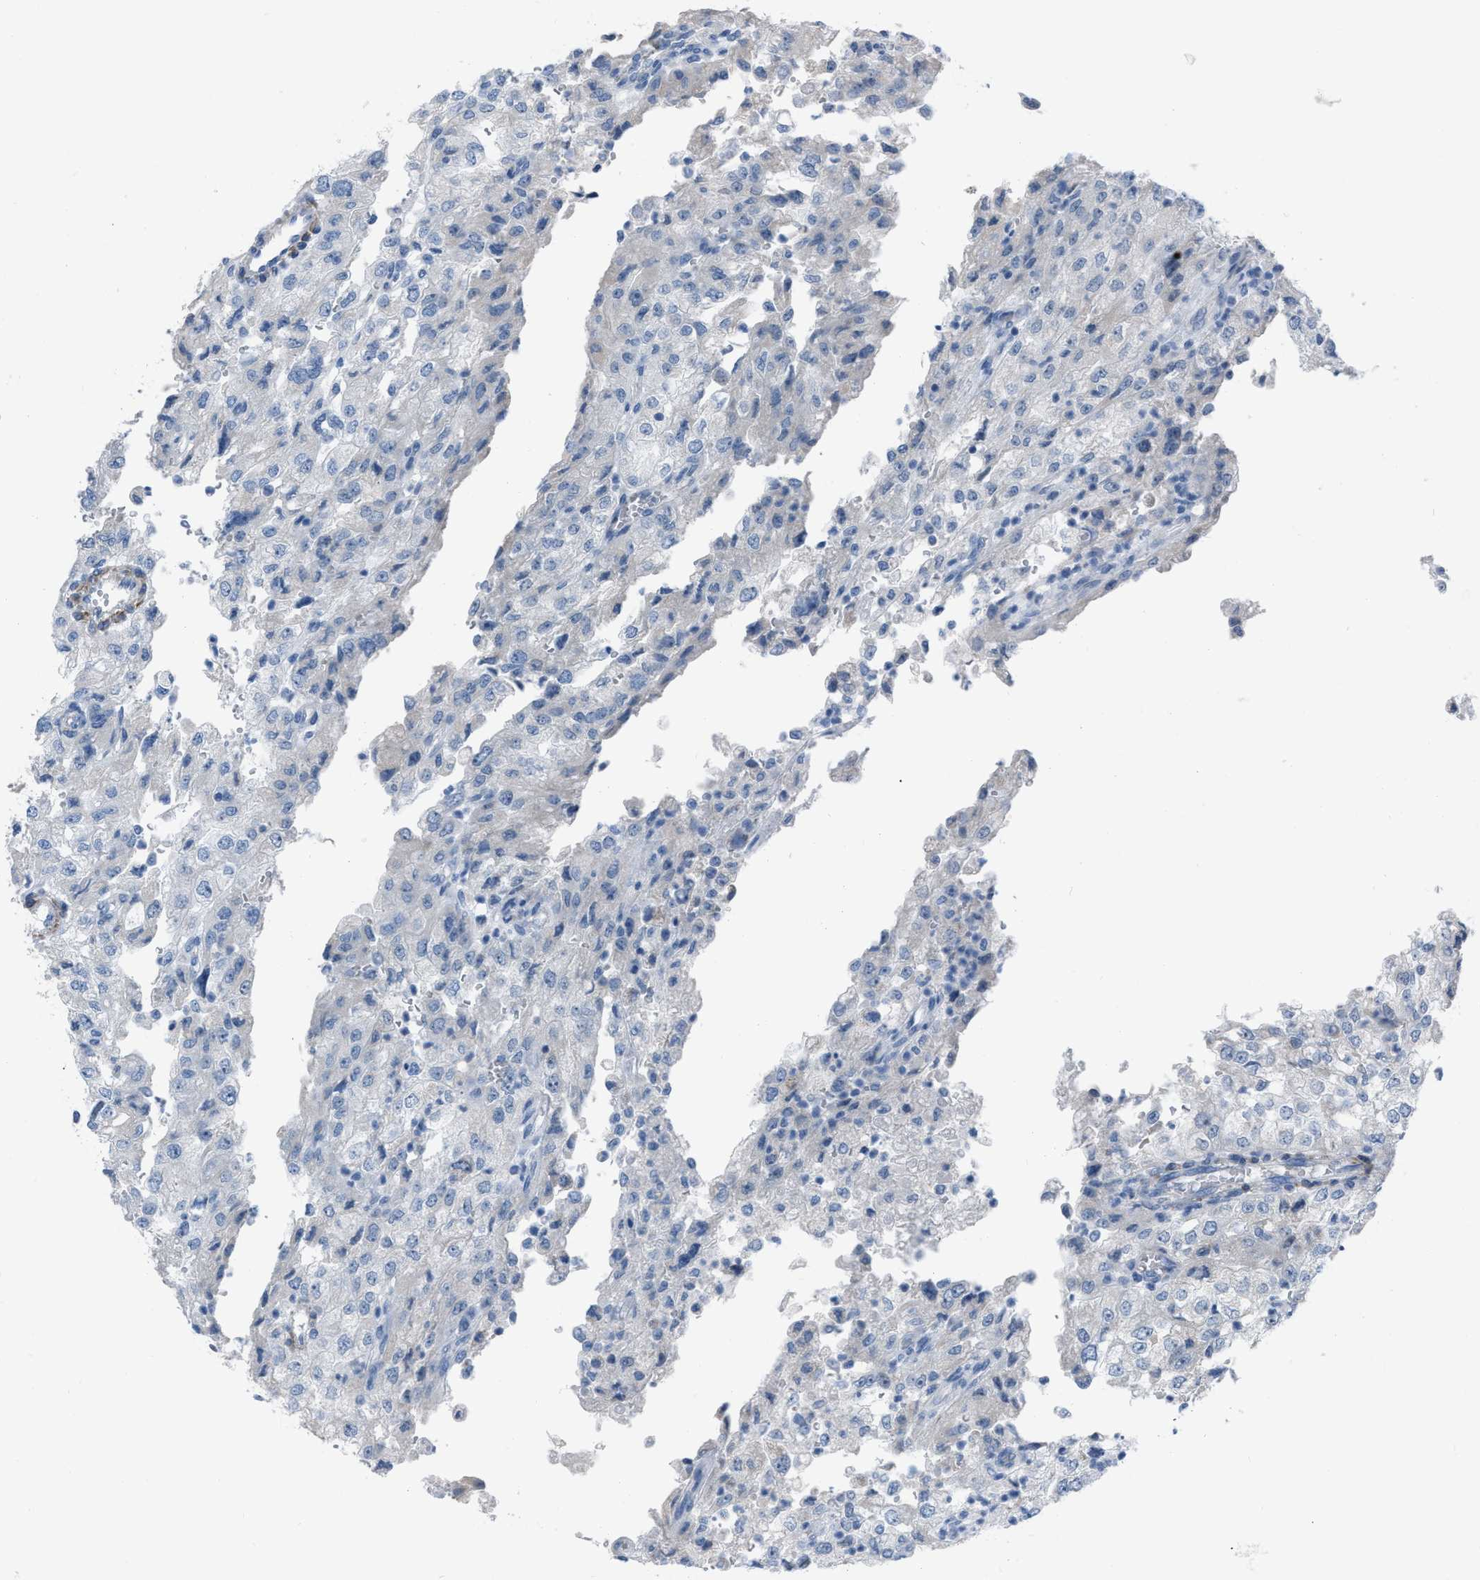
{"staining": {"intensity": "negative", "quantity": "none", "location": "none"}, "tissue": "renal cancer", "cell_type": "Tumor cells", "image_type": "cancer", "snomed": [{"axis": "morphology", "description": "Adenocarcinoma, NOS"}, {"axis": "topography", "description": "Kidney"}], "caption": "The photomicrograph demonstrates no significant positivity in tumor cells of renal cancer (adenocarcinoma).", "gene": "SPATC1L", "patient": {"sex": "female", "age": 54}}